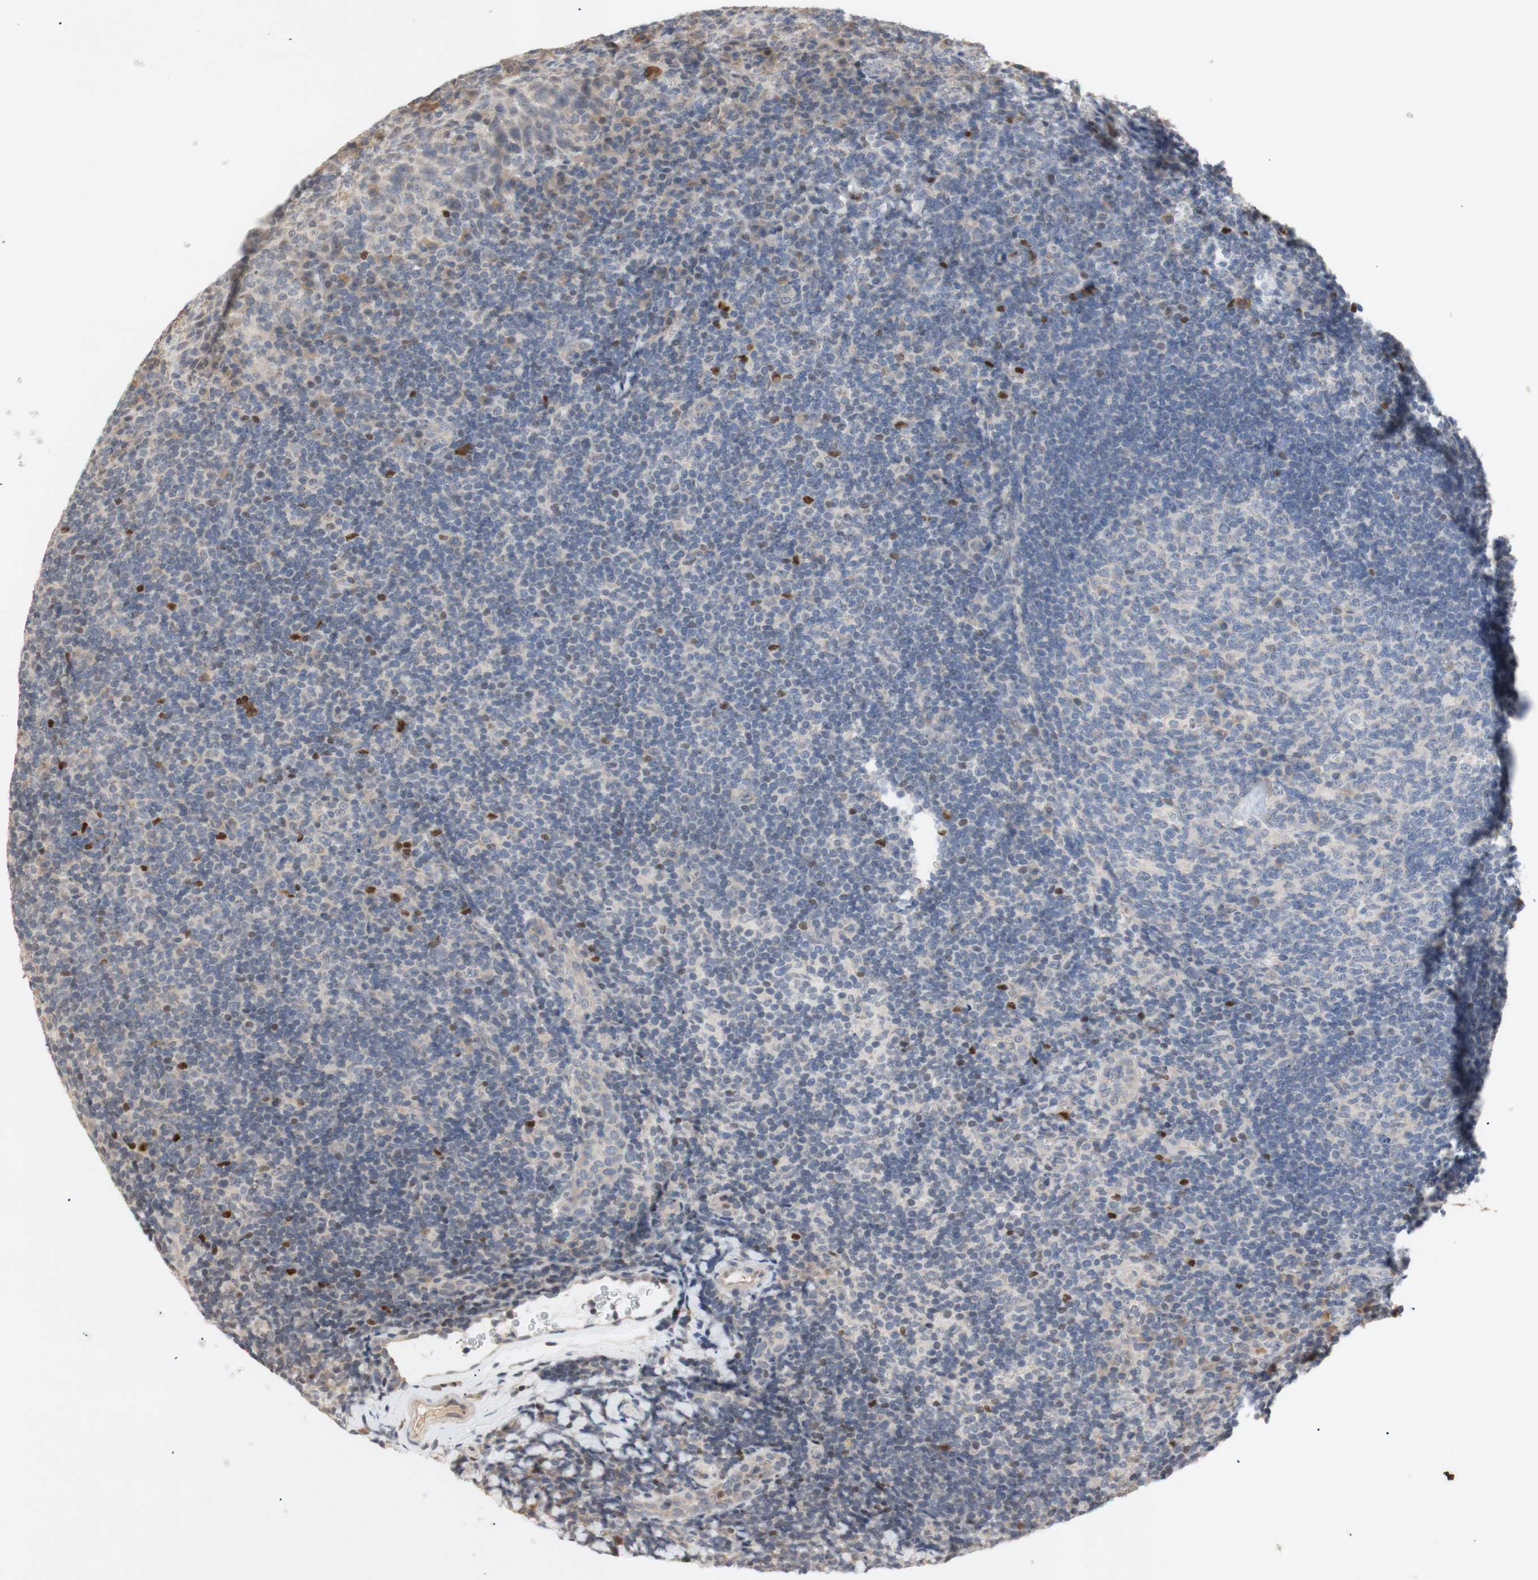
{"staining": {"intensity": "negative", "quantity": "none", "location": "none"}, "tissue": "tonsil", "cell_type": "Germinal center cells", "image_type": "normal", "snomed": [{"axis": "morphology", "description": "Normal tissue, NOS"}, {"axis": "topography", "description": "Tonsil"}], "caption": "An IHC photomicrograph of unremarkable tonsil is shown. There is no staining in germinal center cells of tonsil.", "gene": "FOSB", "patient": {"sex": "male", "age": 37}}